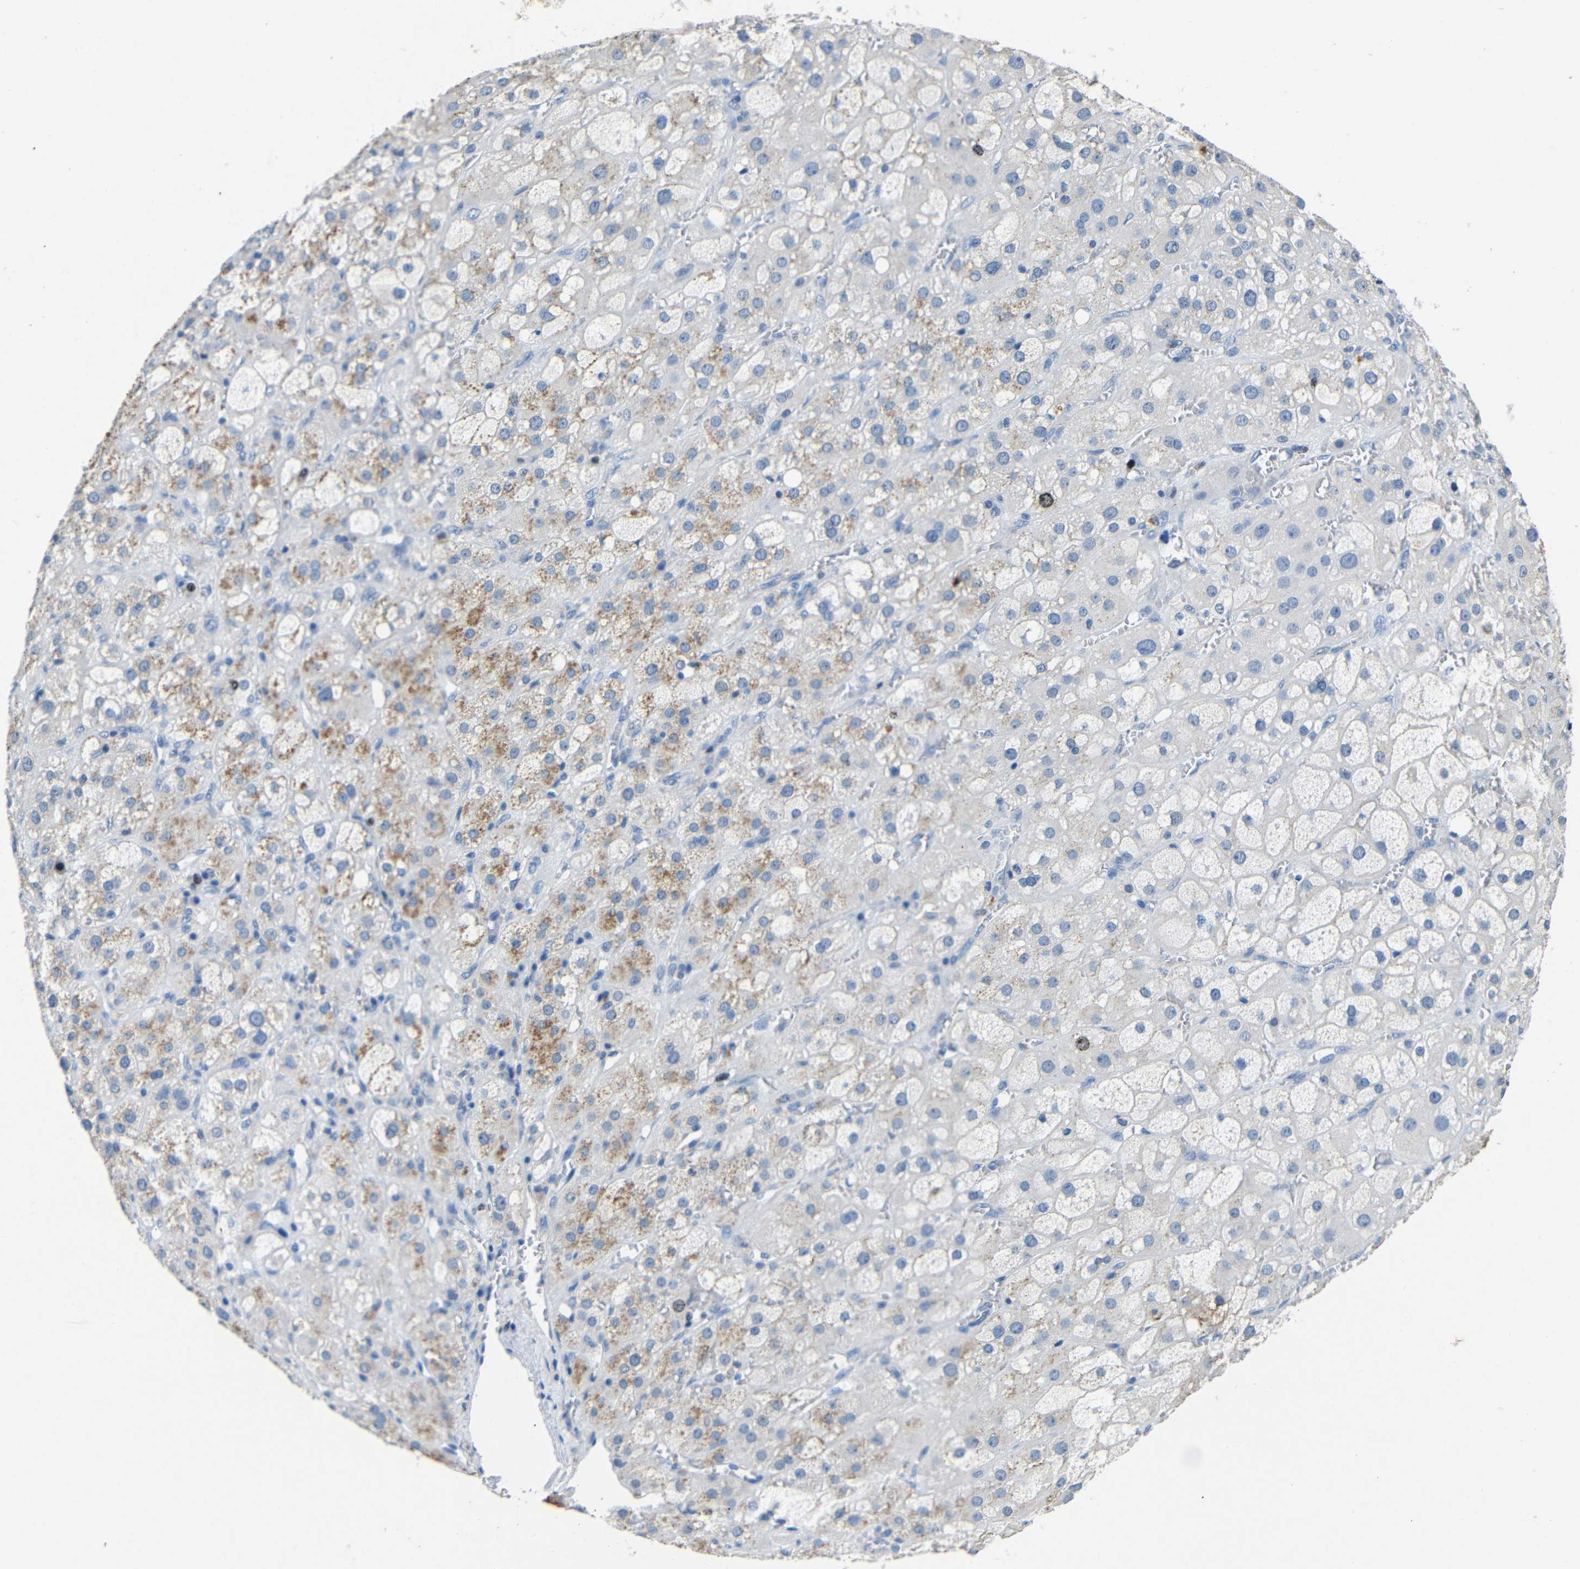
{"staining": {"intensity": "moderate", "quantity": "<25%", "location": "cytoplasmic/membranous"}, "tissue": "adrenal gland", "cell_type": "Glandular cells", "image_type": "normal", "snomed": [{"axis": "morphology", "description": "Normal tissue, NOS"}, {"axis": "topography", "description": "Adrenal gland"}], "caption": "Immunohistochemistry staining of unremarkable adrenal gland, which displays low levels of moderate cytoplasmic/membranous expression in about <25% of glandular cells indicating moderate cytoplasmic/membranous protein positivity. The staining was performed using DAB (3,3'-diaminobenzidine) (brown) for protein detection and nuclei were counterstained in hematoxylin (blue).", "gene": "INCENP", "patient": {"sex": "female", "age": 47}}